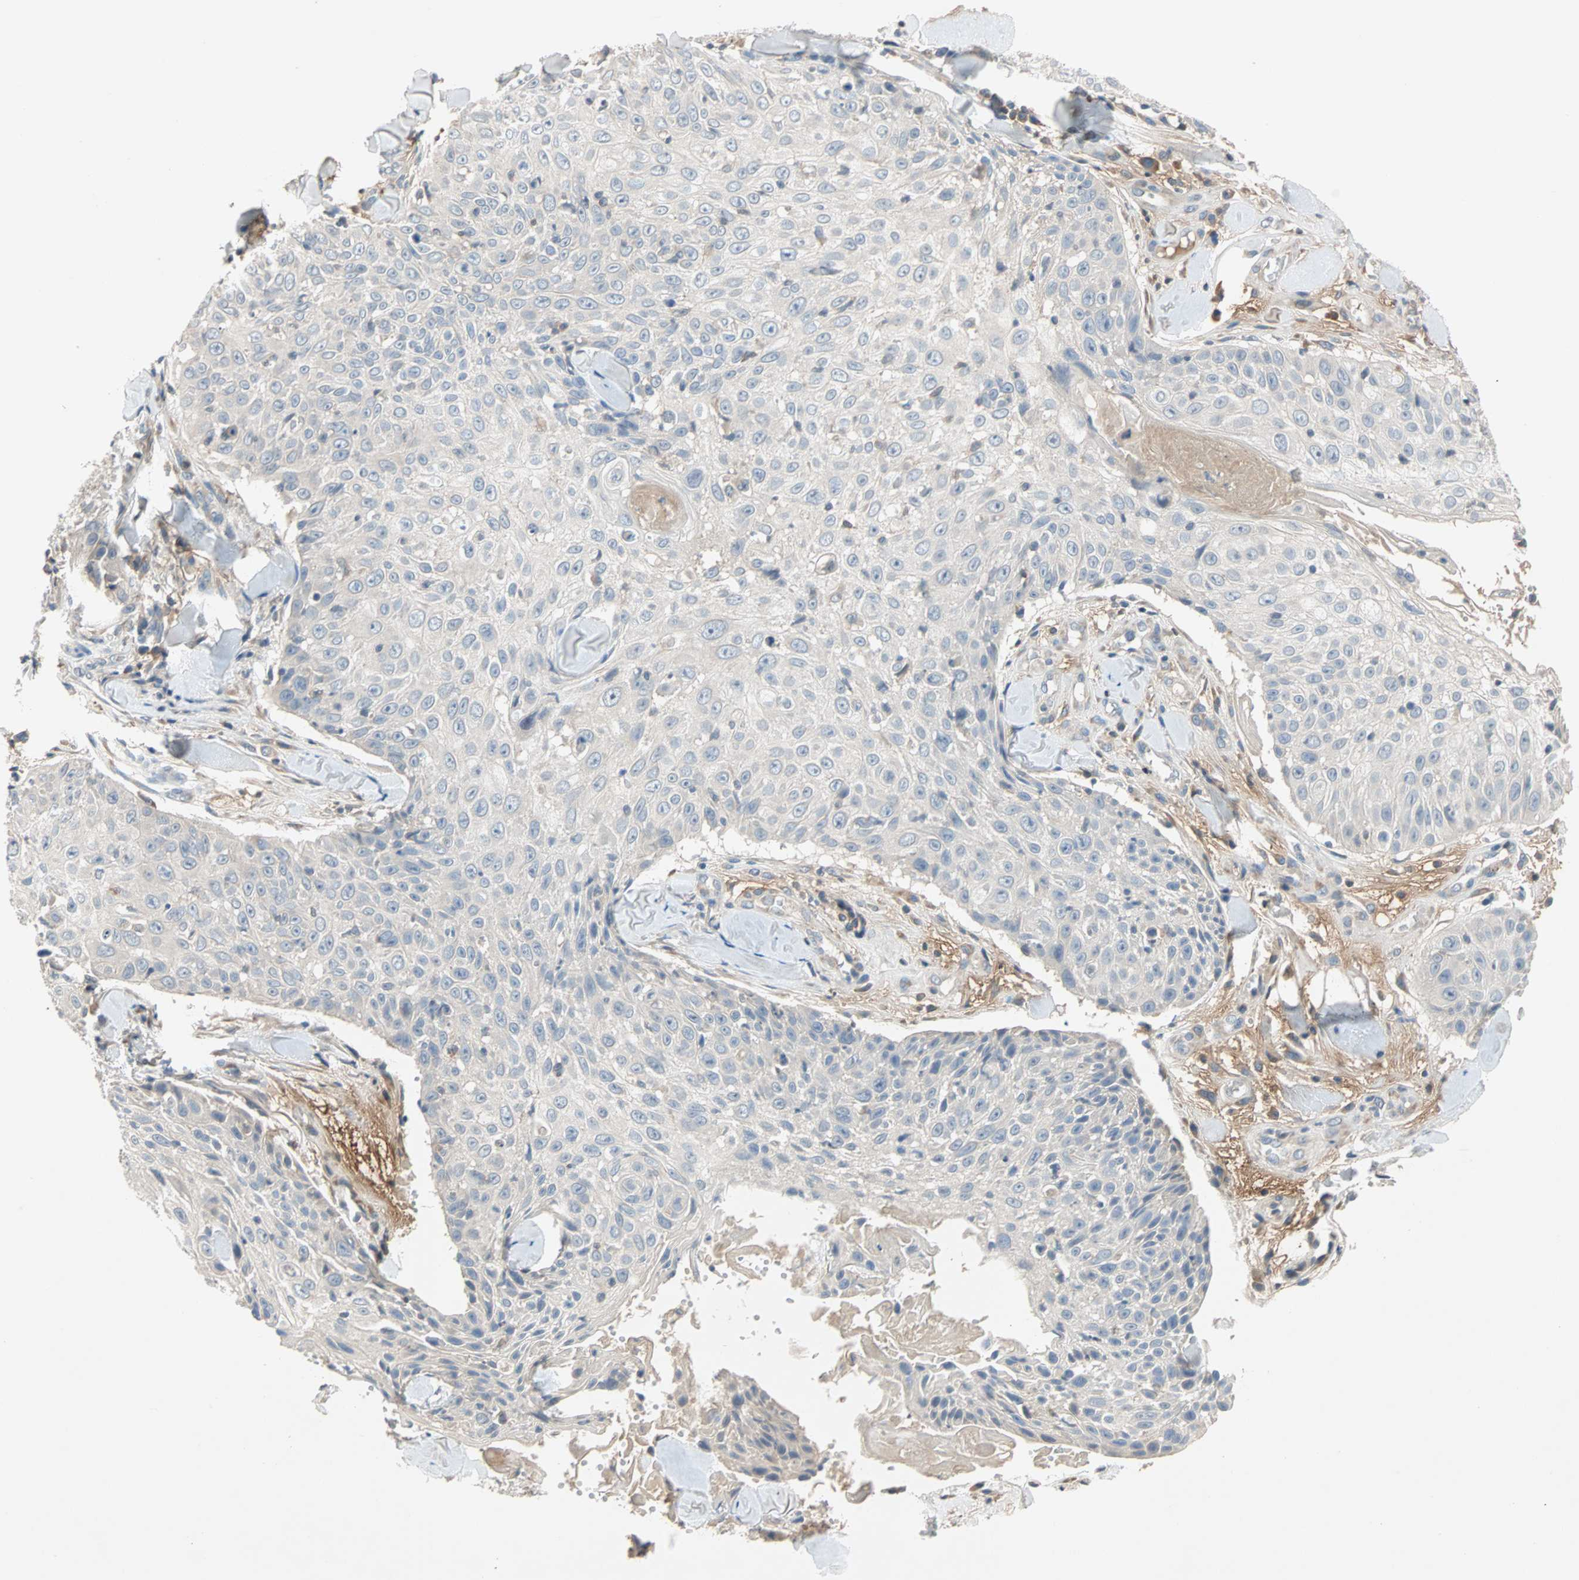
{"staining": {"intensity": "negative", "quantity": "none", "location": "none"}, "tissue": "skin cancer", "cell_type": "Tumor cells", "image_type": "cancer", "snomed": [{"axis": "morphology", "description": "Squamous cell carcinoma, NOS"}, {"axis": "topography", "description": "Skin"}], "caption": "Tumor cells are negative for protein expression in human skin squamous cell carcinoma. (DAB (3,3'-diaminobenzidine) immunohistochemistry visualized using brightfield microscopy, high magnification).", "gene": "MAP4K1", "patient": {"sex": "male", "age": 86}}